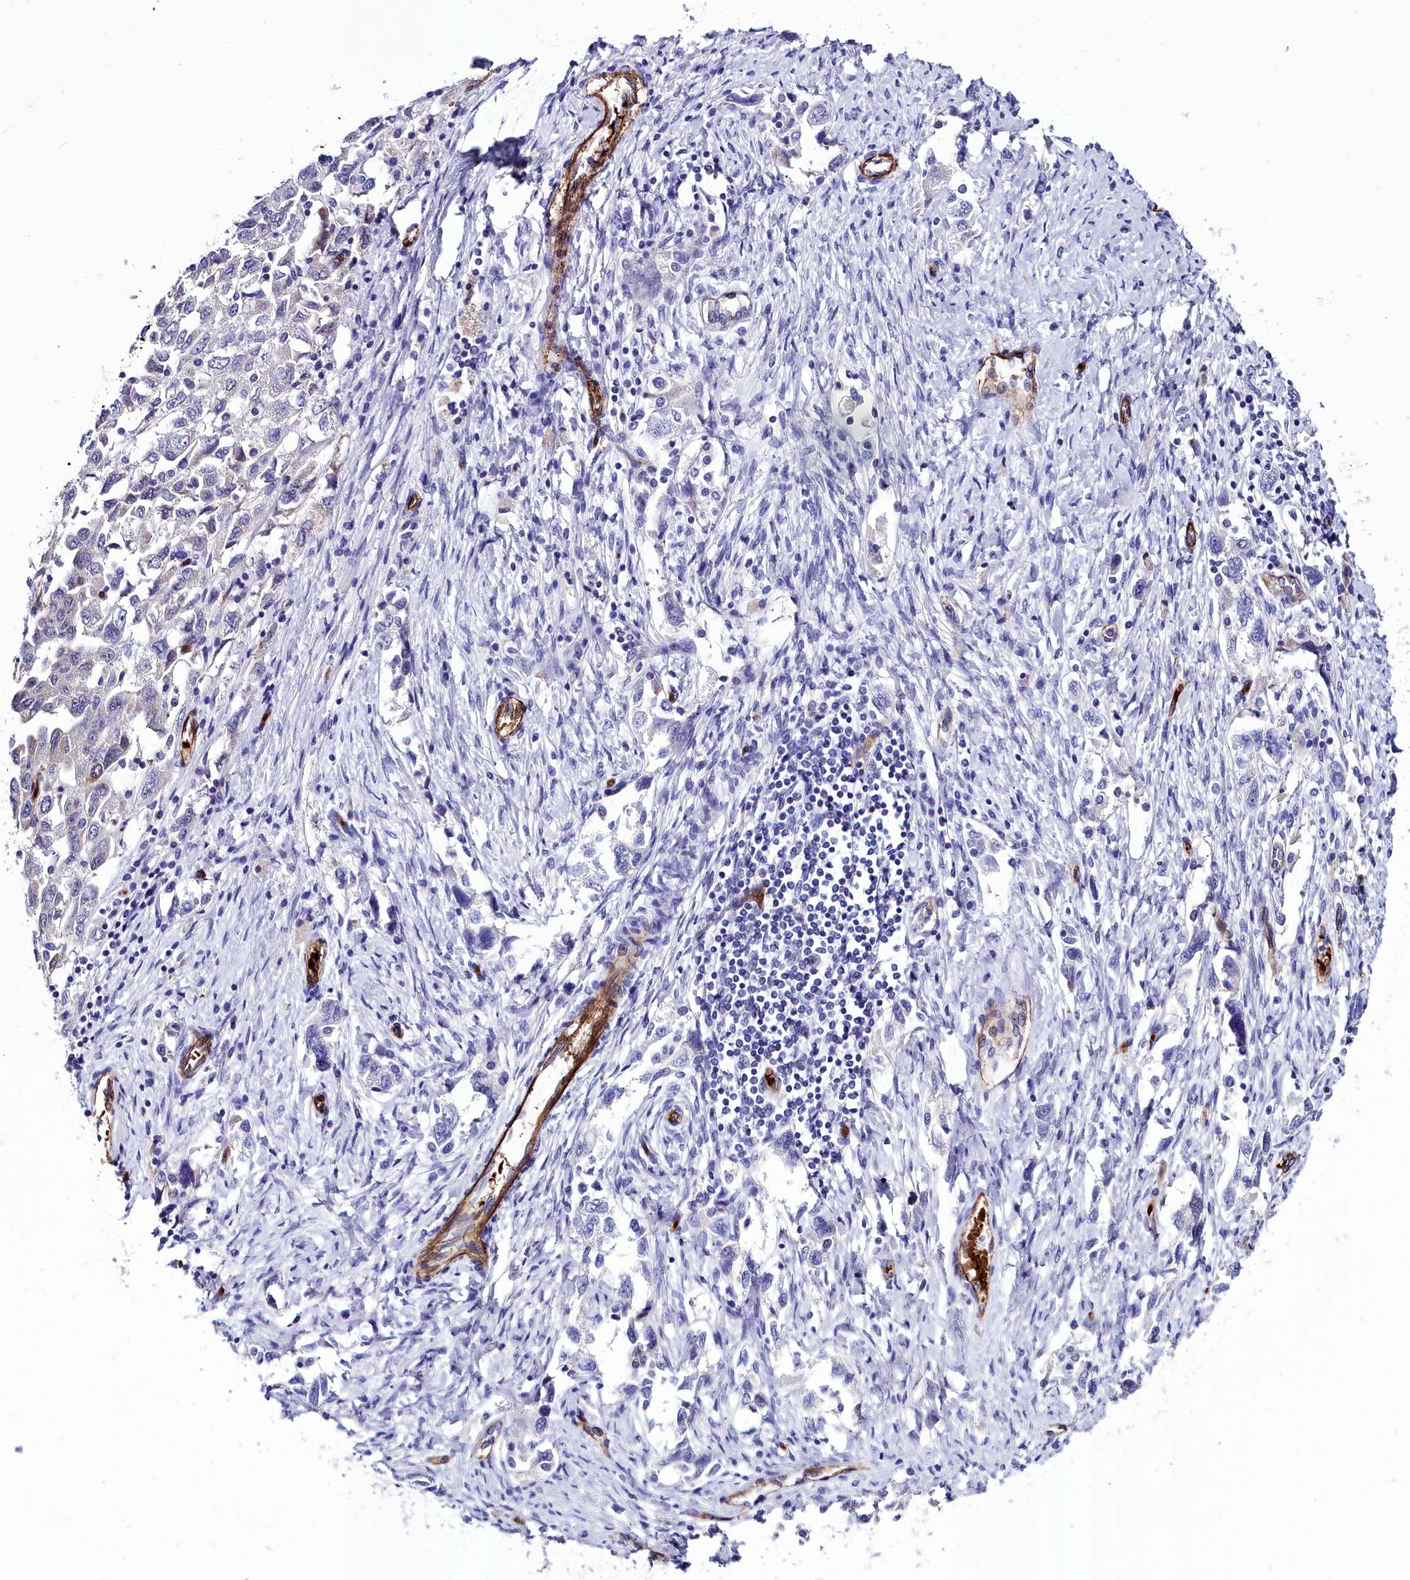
{"staining": {"intensity": "negative", "quantity": "none", "location": "none"}, "tissue": "ovarian cancer", "cell_type": "Tumor cells", "image_type": "cancer", "snomed": [{"axis": "morphology", "description": "Carcinoma, NOS"}, {"axis": "morphology", "description": "Cystadenocarcinoma, serous, NOS"}, {"axis": "topography", "description": "Ovary"}], "caption": "DAB immunohistochemical staining of human ovarian cancer demonstrates no significant staining in tumor cells.", "gene": "CYP4F11", "patient": {"sex": "female", "age": 69}}